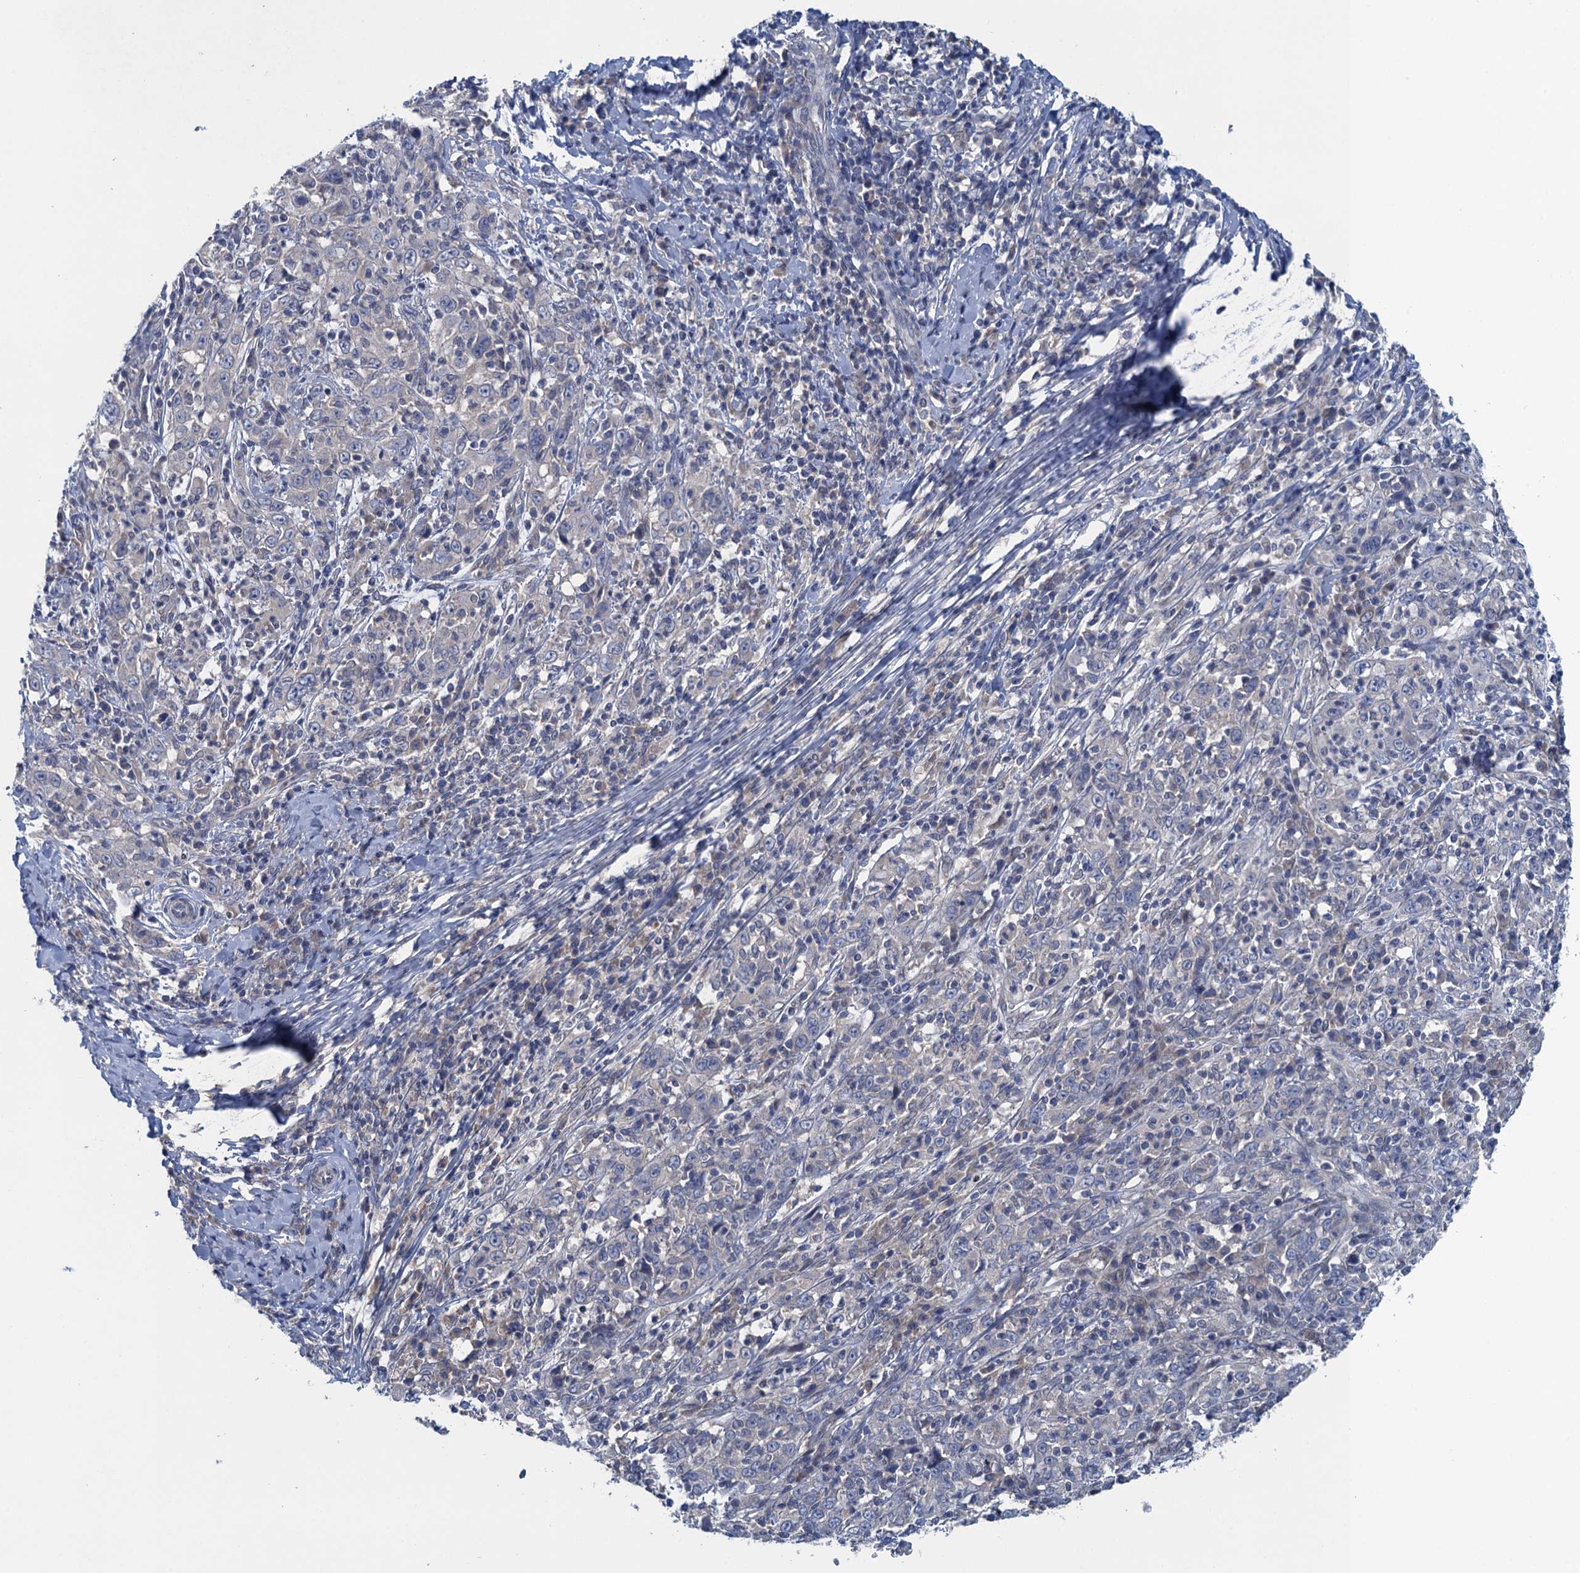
{"staining": {"intensity": "negative", "quantity": "none", "location": "none"}, "tissue": "cervical cancer", "cell_type": "Tumor cells", "image_type": "cancer", "snomed": [{"axis": "morphology", "description": "Squamous cell carcinoma, NOS"}, {"axis": "topography", "description": "Cervix"}], "caption": "Image shows no protein staining in tumor cells of squamous cell carcinoma (cervical) tissue.", "gene": "CTU2", "patient": {"sex": "female", "age": 46}}